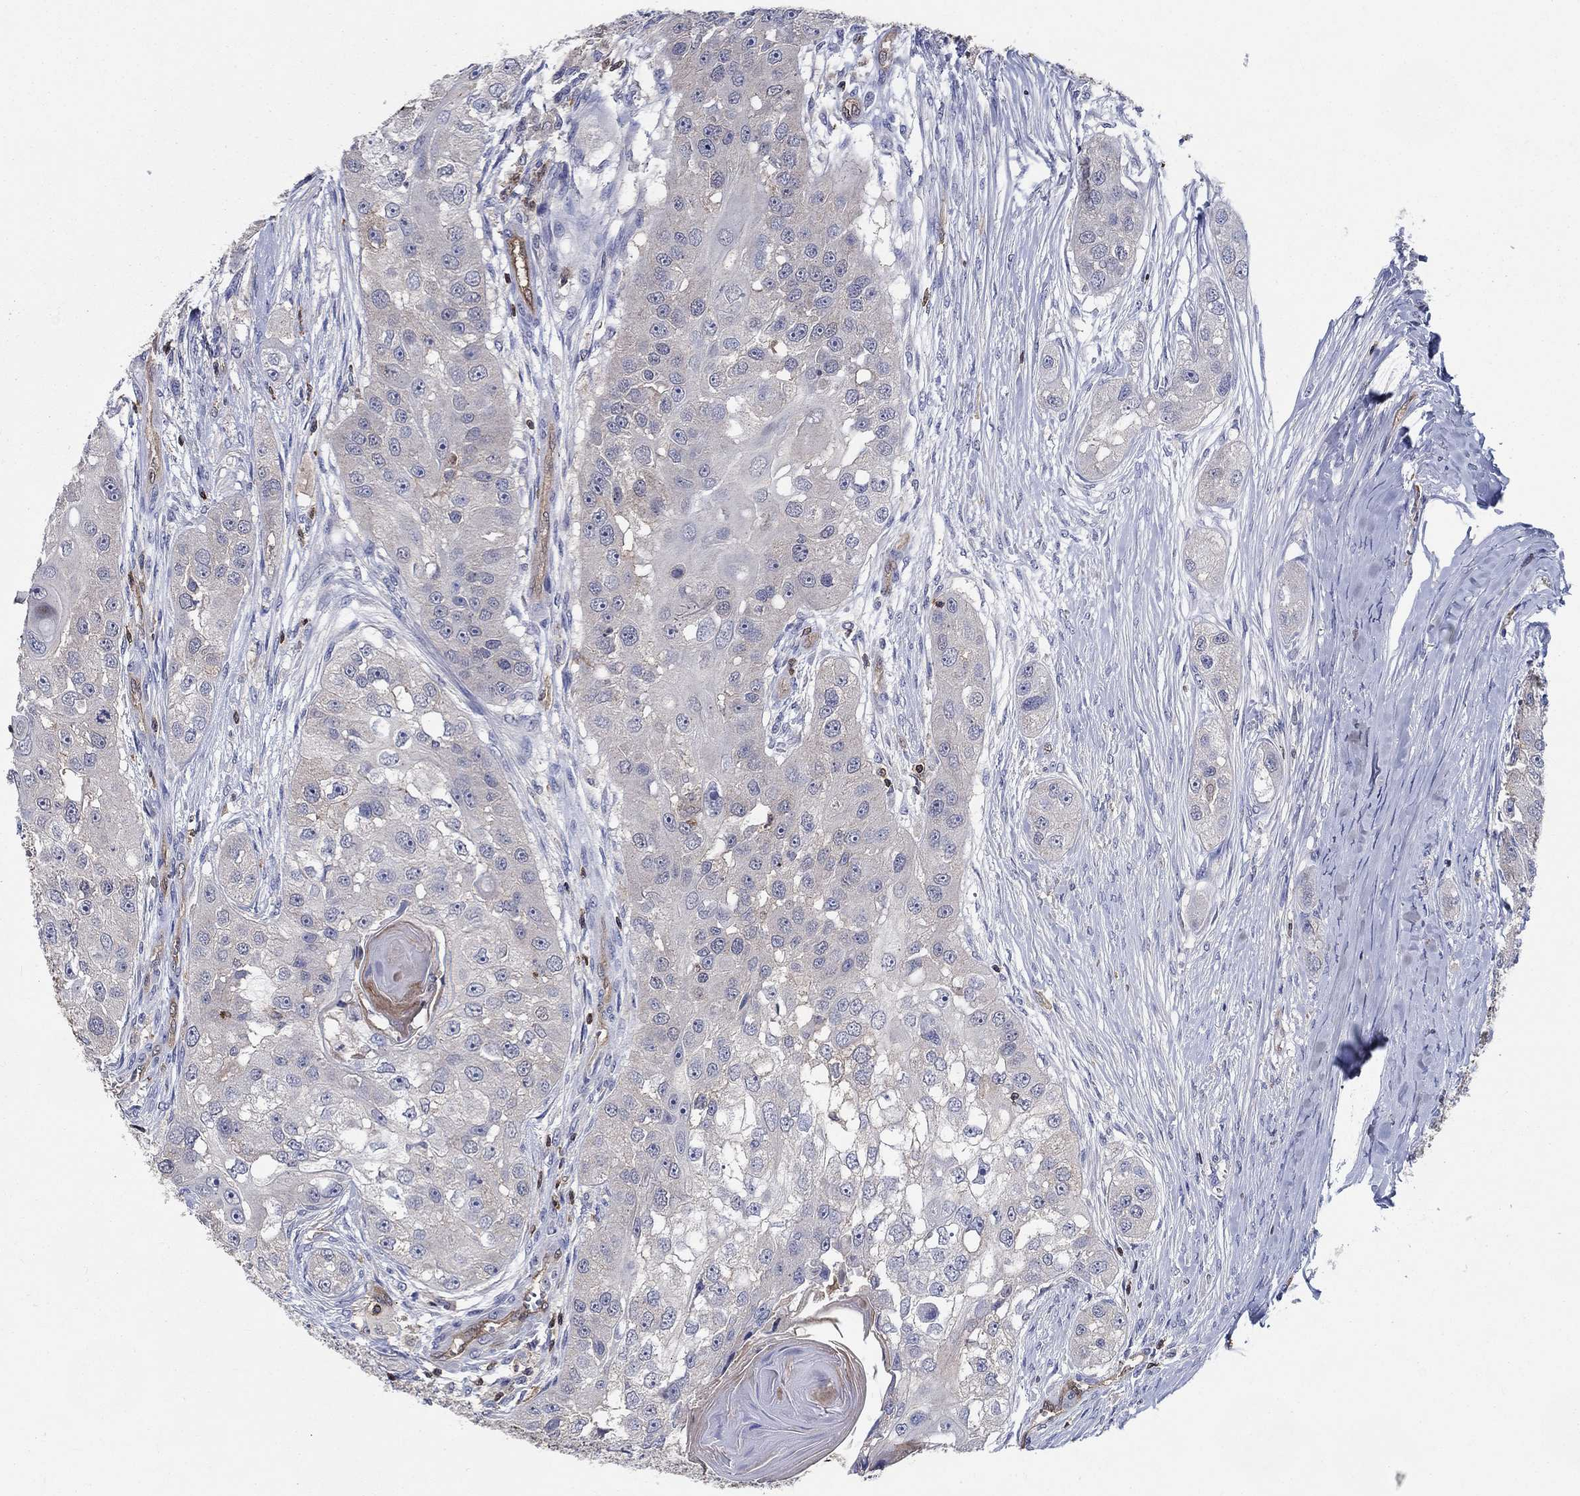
{"staining": {"intensity": "weak", "quantity": "<25%", "location": "cytoplasmic/membranous"}, "tissue": "head and neck cancer", "cell_type": "Tumor cells", "image_type": "cancer", "snomed": [{"axis": "morphology", "description": "Normal tissue, NOS"}, {"axis": "morphology", "description": "Squamous cell carcinoma, NOS"}, {"axis": "topography", "description": "Skeletal muscle"}, {"axis": "topography", "description": "Head-Neck"}], "caption": "Immunohistochemistry of head and neck squamous cell carcinoma displays no expression in tumor cells.", "gene": "AGFG2", "patient": {"sex": "male", "age": 51}}